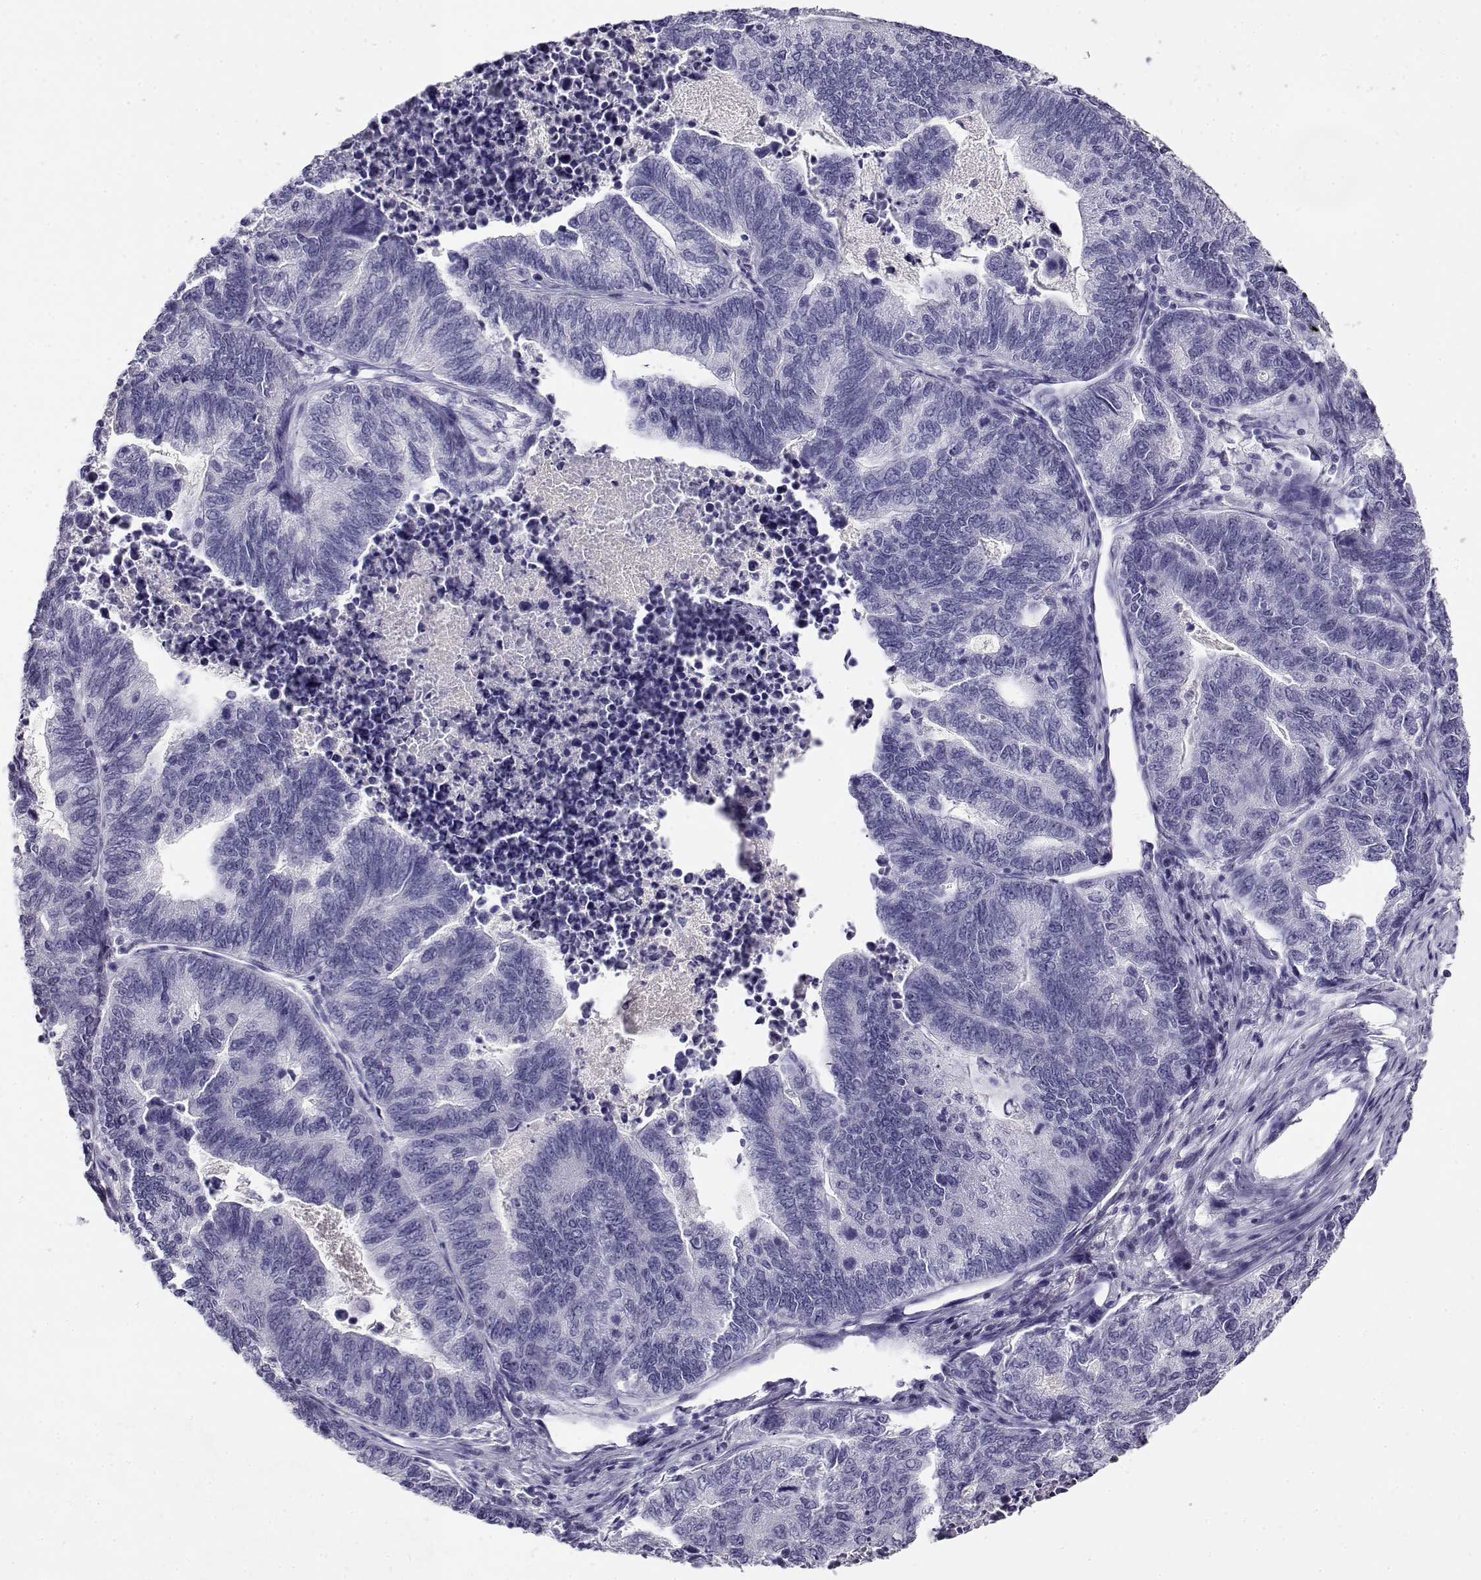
{"staining": {"intensity": "negative", "quantity": "none", "location": "none"}, "tissue": "stomach cancer", "cell_type": "Tumor cells", "image_type": "cancer", "snomed": [{"axis": "morphology", "description": "Adenocarcinoma, NOS"}, {"axis": "topography", "description": "Stomach, upper"}], "caption": "A photomicrograph of adenocarcinoma (stomach) stained for a protein displays no brown staining in tumor cells. (Immunohistochemistry (ihc), brightfield microscopy, high magnification).", "gene": "CABS1", "patient": {"sex": "female", "age": 67}}